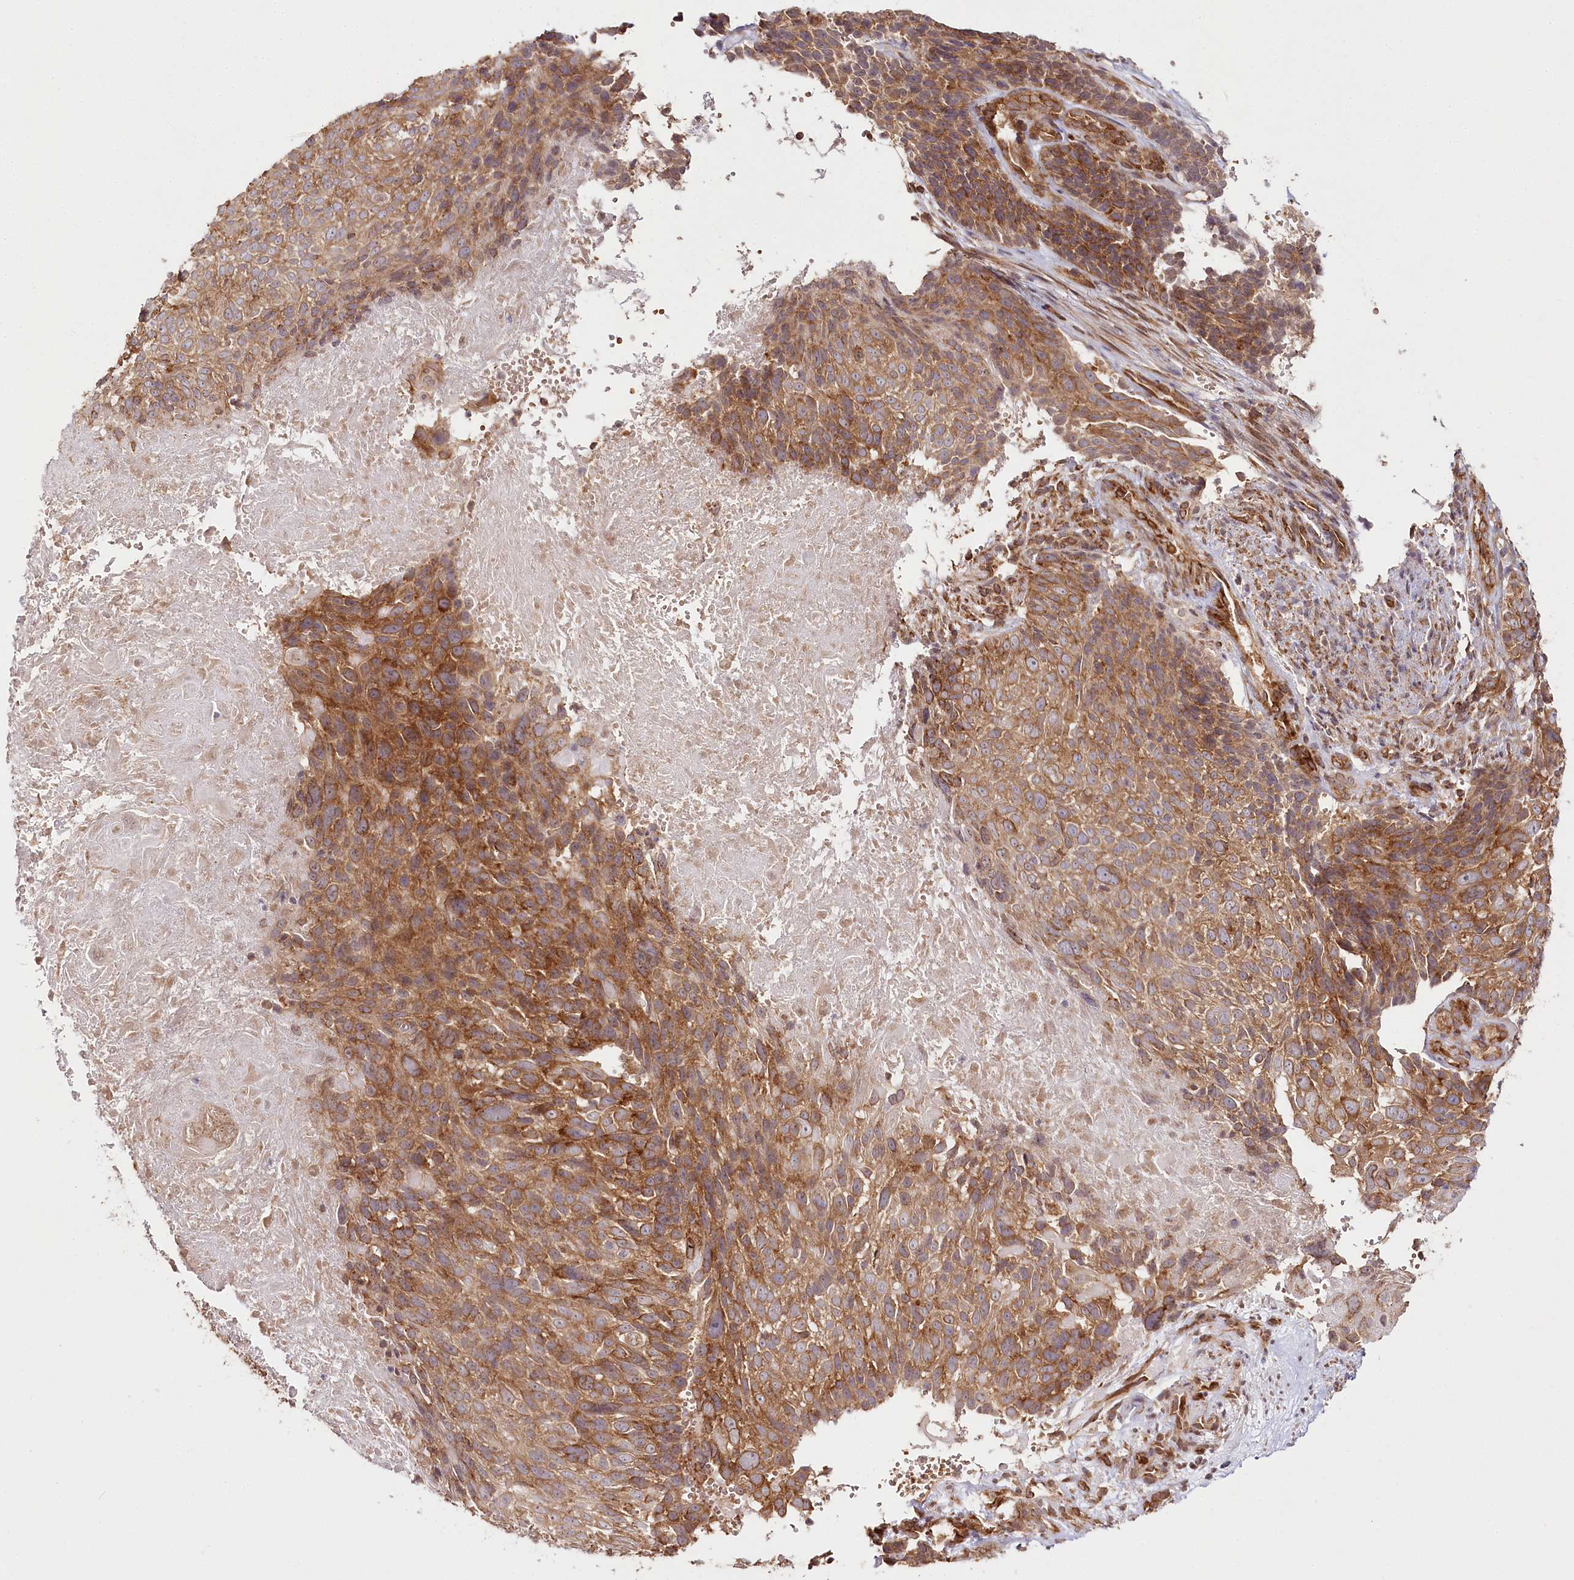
{"staining": {"intensity": "moderate", "quantity": ">75%", "location": "cytoplasmic/membranous"}, "tissue": "cervical cancer", "cell_type": "Tumor cells", "image_type": "cancer", "snomed": [{"axis": "morphology", "description": "Squamous cell carcinoma, NOS"}, {"axis": "topography", "description": "Cervix"}], "caption": "A brown stain labels moderate cytoplasmic/membranous staining of a protein in human squamous cell carcinoma (cervical) tumor cells.", "gene": "OTUD4", "patient": {"sex": "female", "age": 74}}